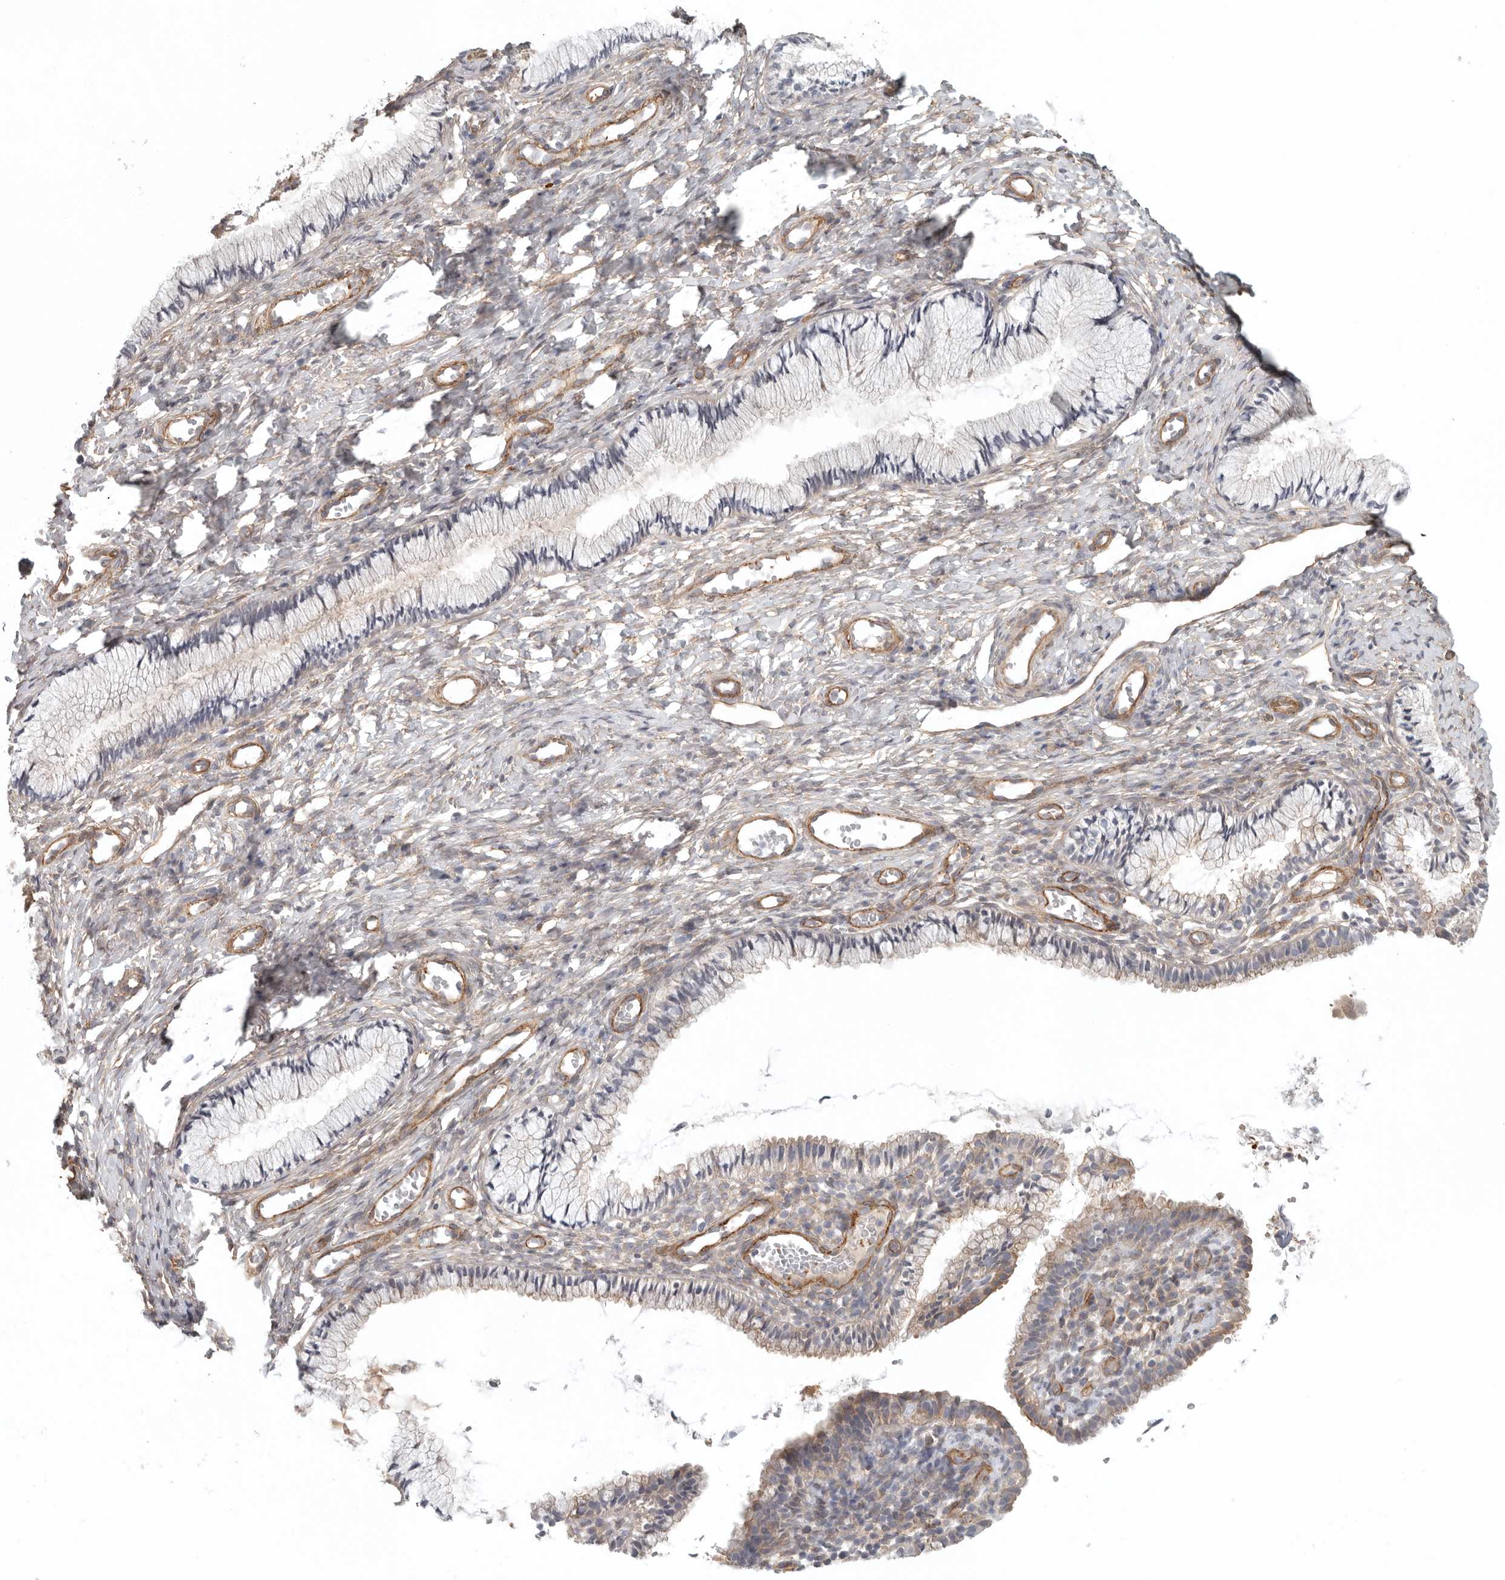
{"staining": {"intensity": "moderate", "quantity": "<25%", "location": "cytoplasmic/membranous"}, "tissue": "cervix", "cell_type": "Glandular cells", "image_type": "normal", "snomed": [{"axis": "morphology", "description": "Normal tissue, NOS"}, {"axis": "topography", "description": "Cervix"}], "caption": "This histopathology image reveals IHC staining of benign cervix, with low moderate cytoplasmic/membranous staining in about <25% of glandular cells.", "gene": "LONRF1", "patient": {"sex": "female", "age": 27}}